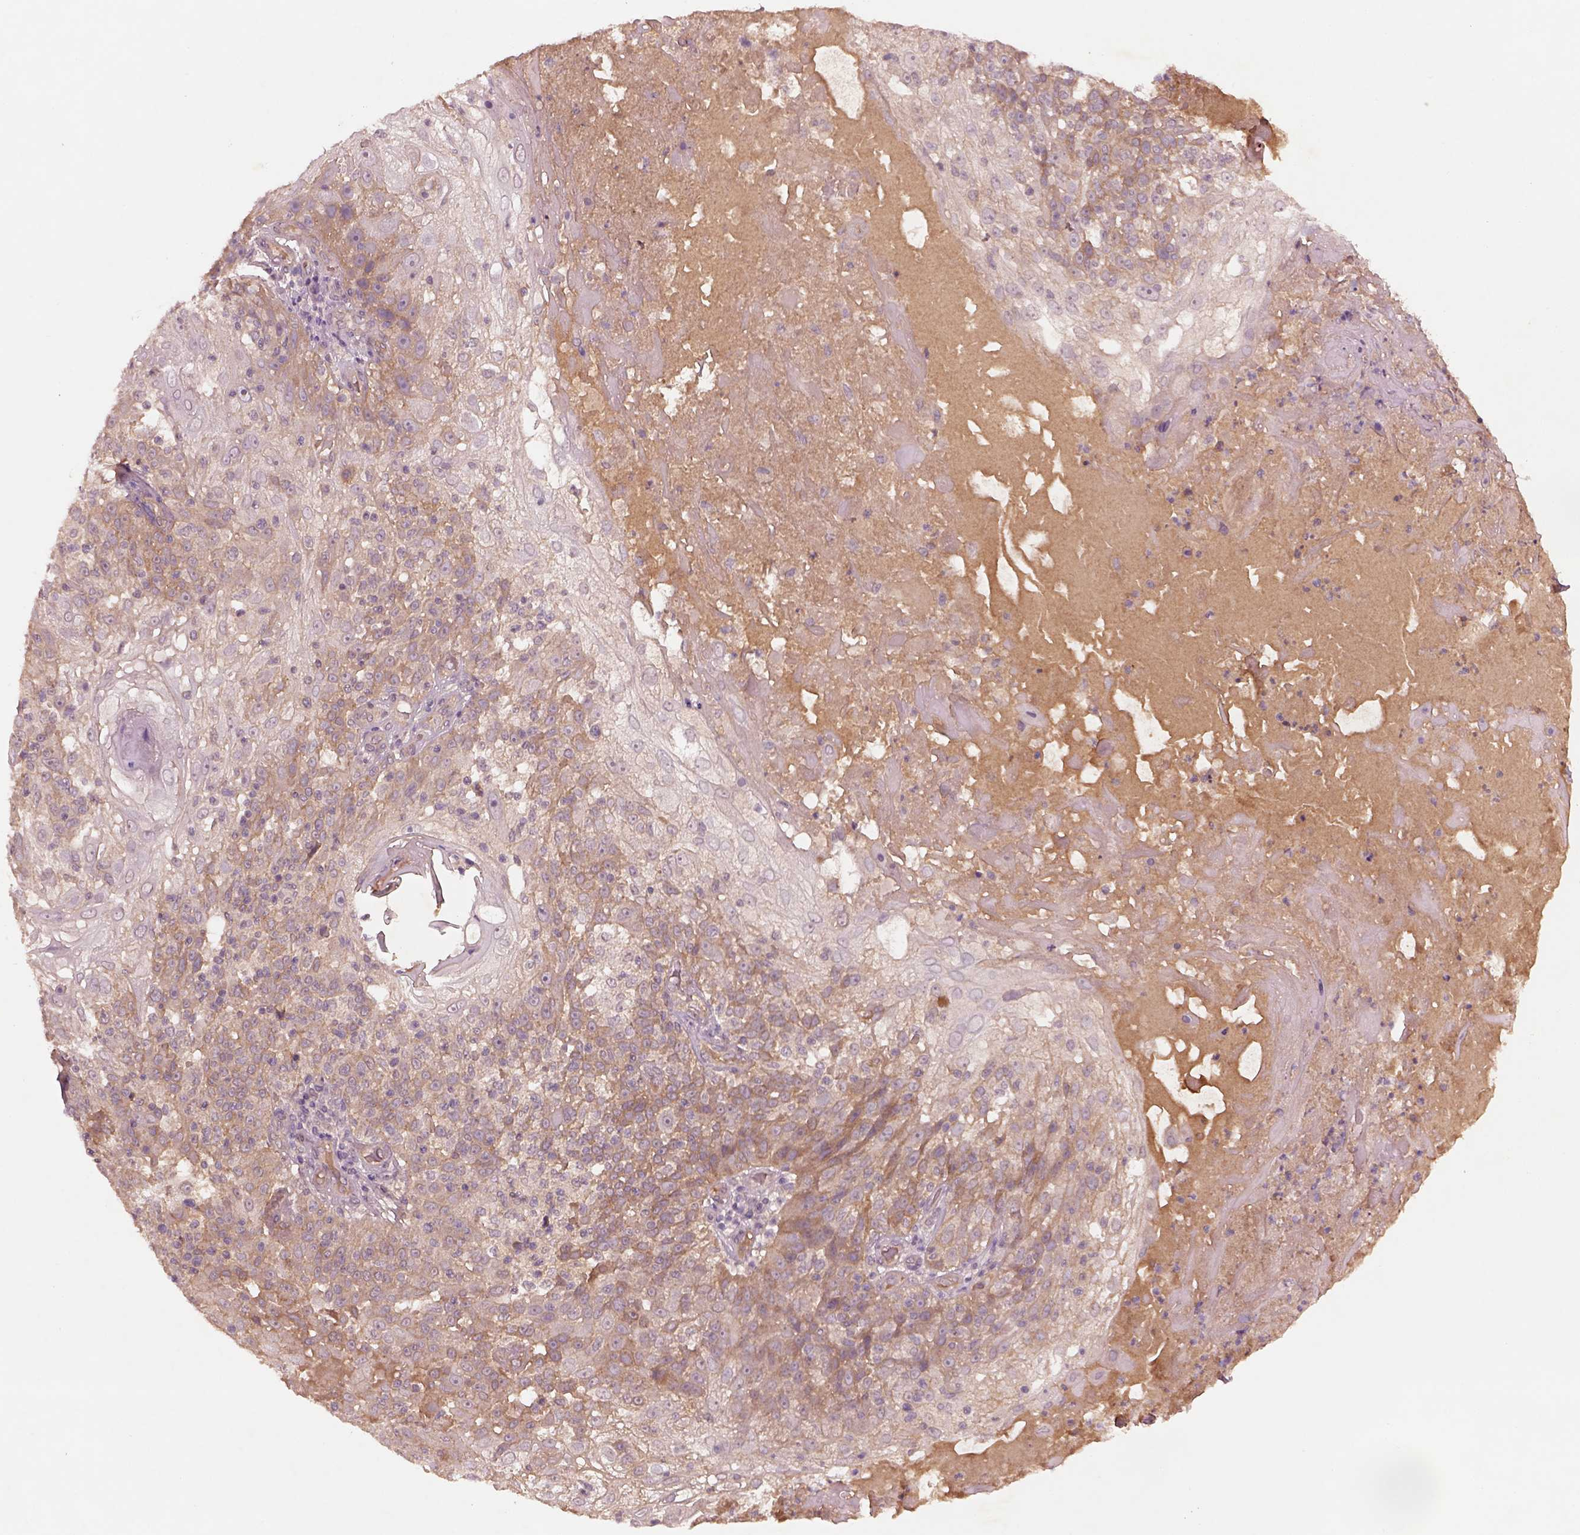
{"staining": {"intensity": "moderate", "quantity": "25%-75%", "location": "cytoplasmic/membranous"}, "tissue": "skin cancer", "cell_type": "Tumor cells", "image_type": "cancer", "snomed": [{"axis": "morphology", "description": "Normal tissue, NOS"}, {"axis": "morphology", "description": "Squamous cell carcinoma, NOS"}, {"axis": "topography", "description": "Skin"}], "caption": "Skin cancer (squamous cell carcinoma) was stained to show a protein in brown. There is medium levels of moderate cytoplasmic/membranous positivity in about 25%-75% of tumor cells. The protein is shown in brown color, while the nuclei are stained blue.", "gene": "FAM234A", "patient": {"sex": "female", "age": 83}}